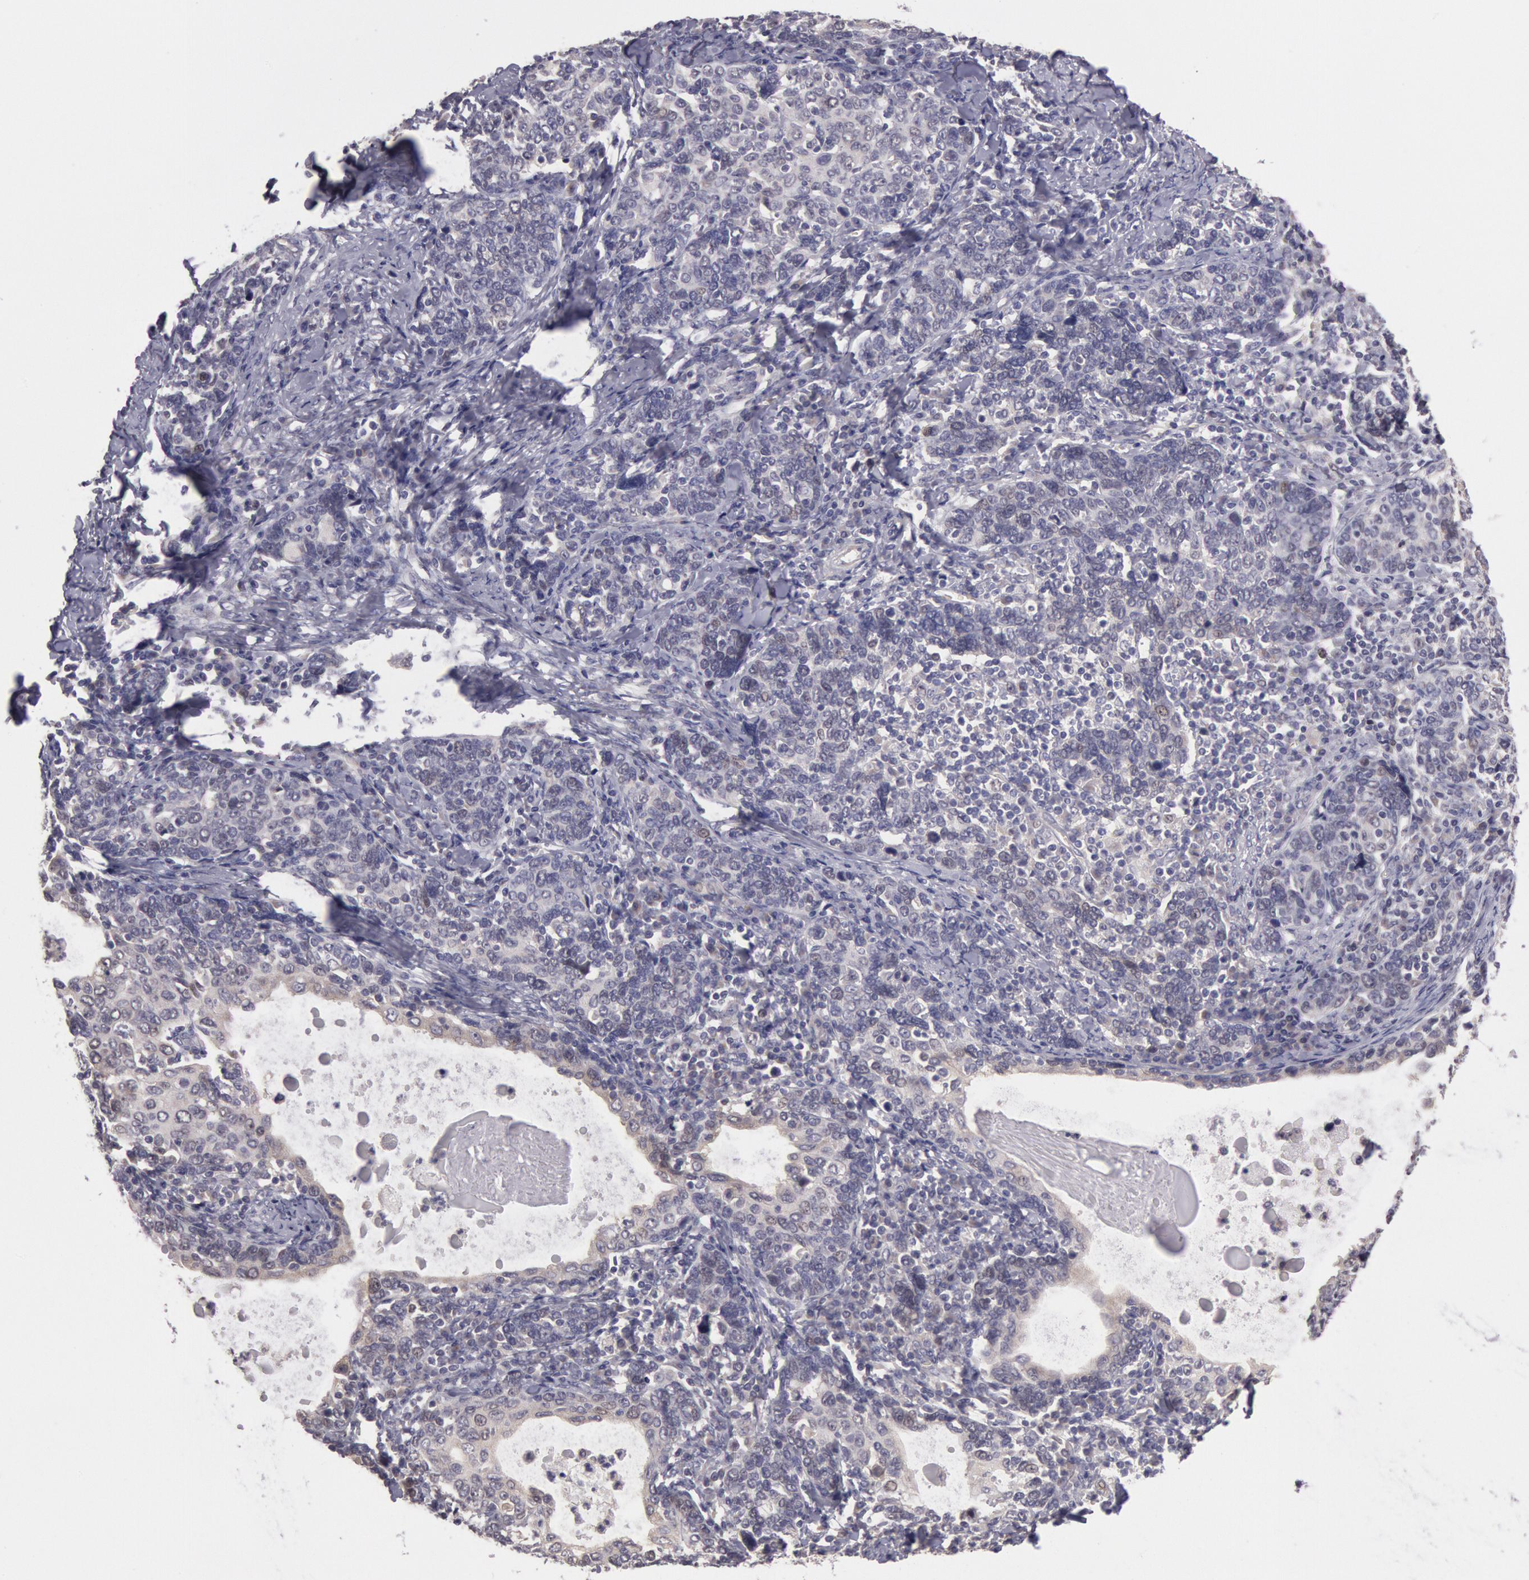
{"staining": {"intensity": "negative", "quantity": "none", "location": "none"}, "tissue": "cervical cancer", "cell_type": "Tumor cells", "image_type": "cancer", "snomed": [{"axis": "morphology", "description": "Squamous cell carcinoma, NOS"}, {"axis": "topography", "description": "Cervix"}], "caption": "The immunohistochemistry histopathology image has no significant positivity in tumor cells of cervical cancer tissue.", "gene": "AMOTL1", "patient": {"sex": "female", "age": 41}}